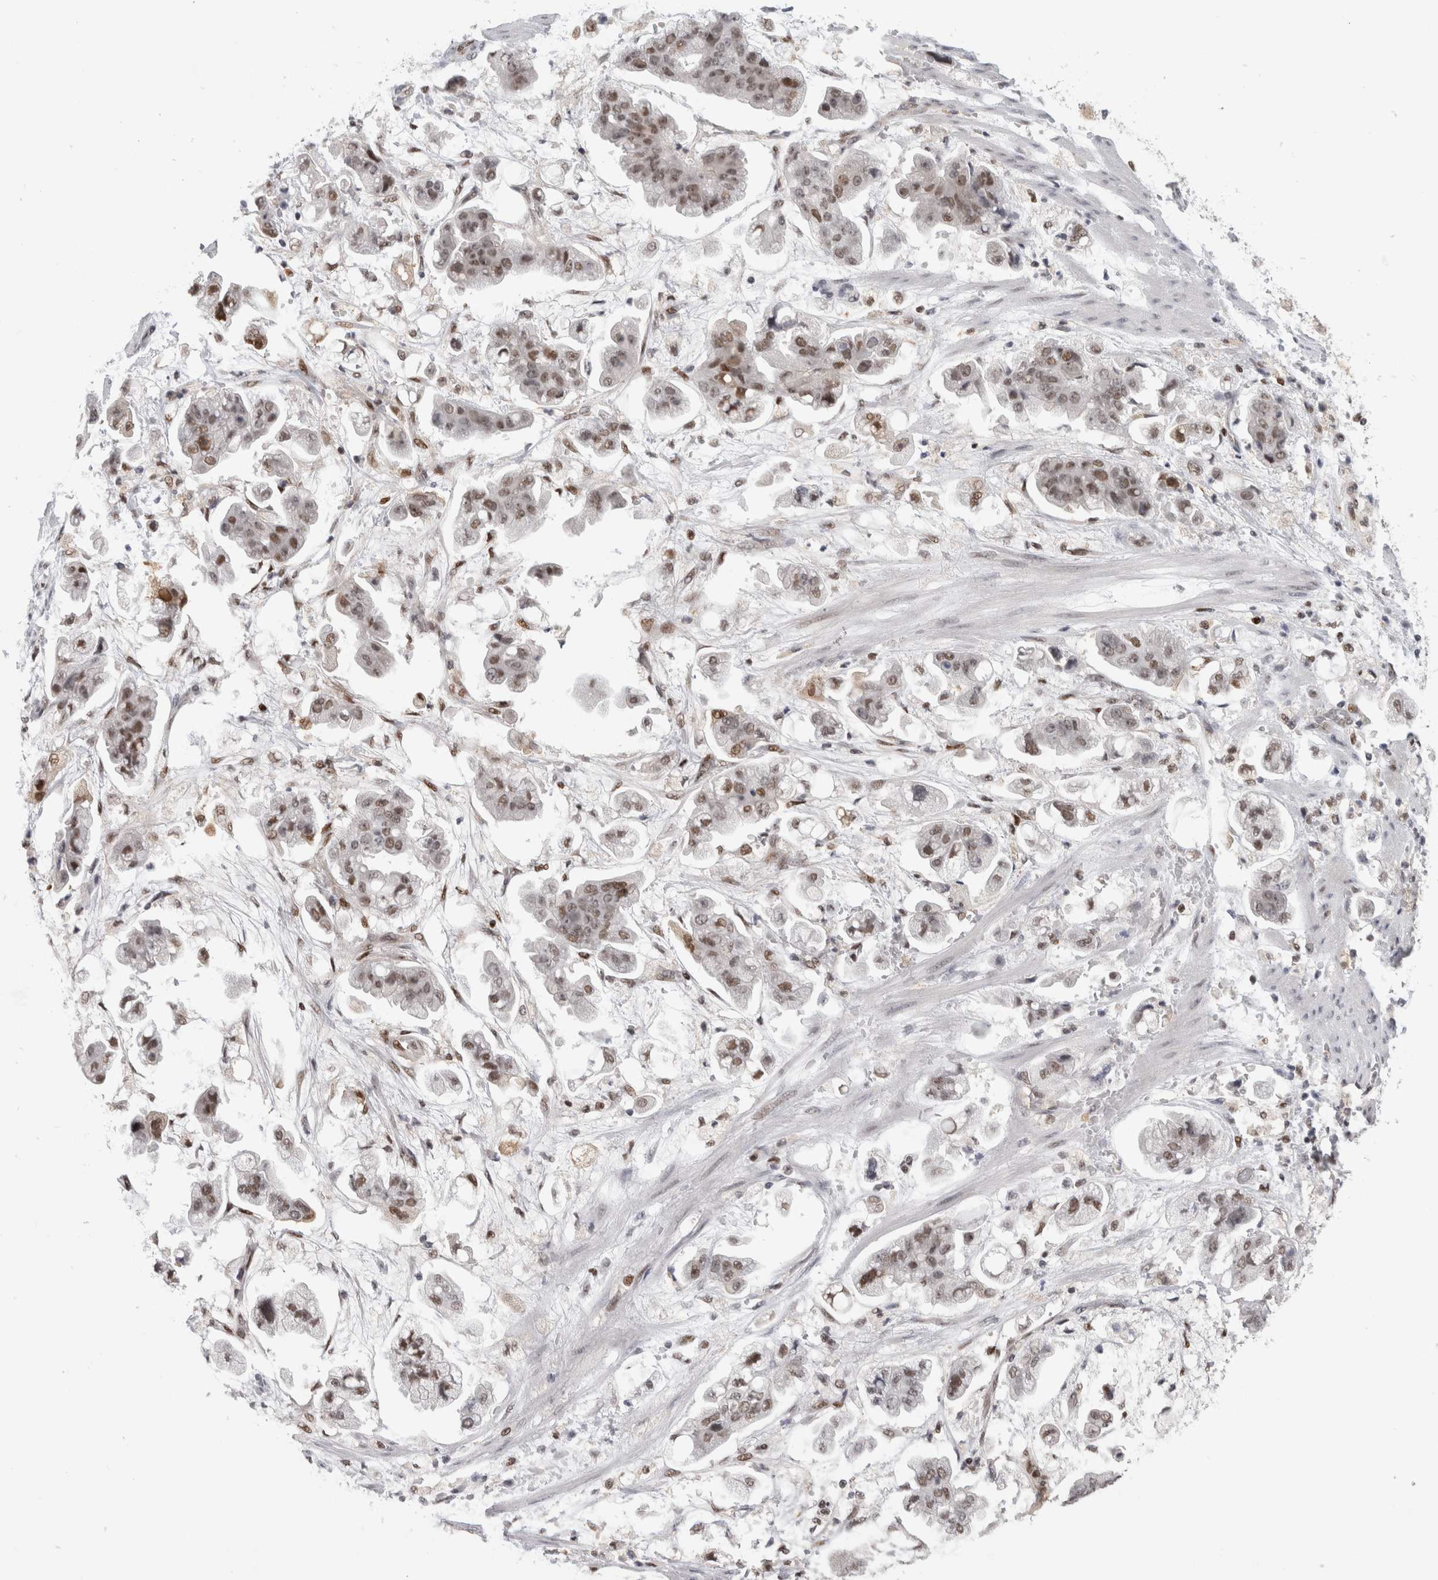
{"staining": {"intensity": "weak", "quantity": "25%-75%", "location": "nuclear"}, "tissue": "stomach cancer", "cell_type": "Tumor cells", "image_type": "cancer", "snomed": [{"axis": "morphology", "description": "Adenocarcinoma, NOS"}, {"axis": "topography", "description": "Stomach"}], "caption": "The immunohistochemical stain shows weak nuclear staining in tumor cells of stomach cancer (adenocarcinoma) tissue. The staining is performed using DAB brown chromogen to label protein expression. The nuclei are counter-stained blue using hematoxylin.", "gene": "SRARP", "patient": {"sex": "male", "age": 62}}